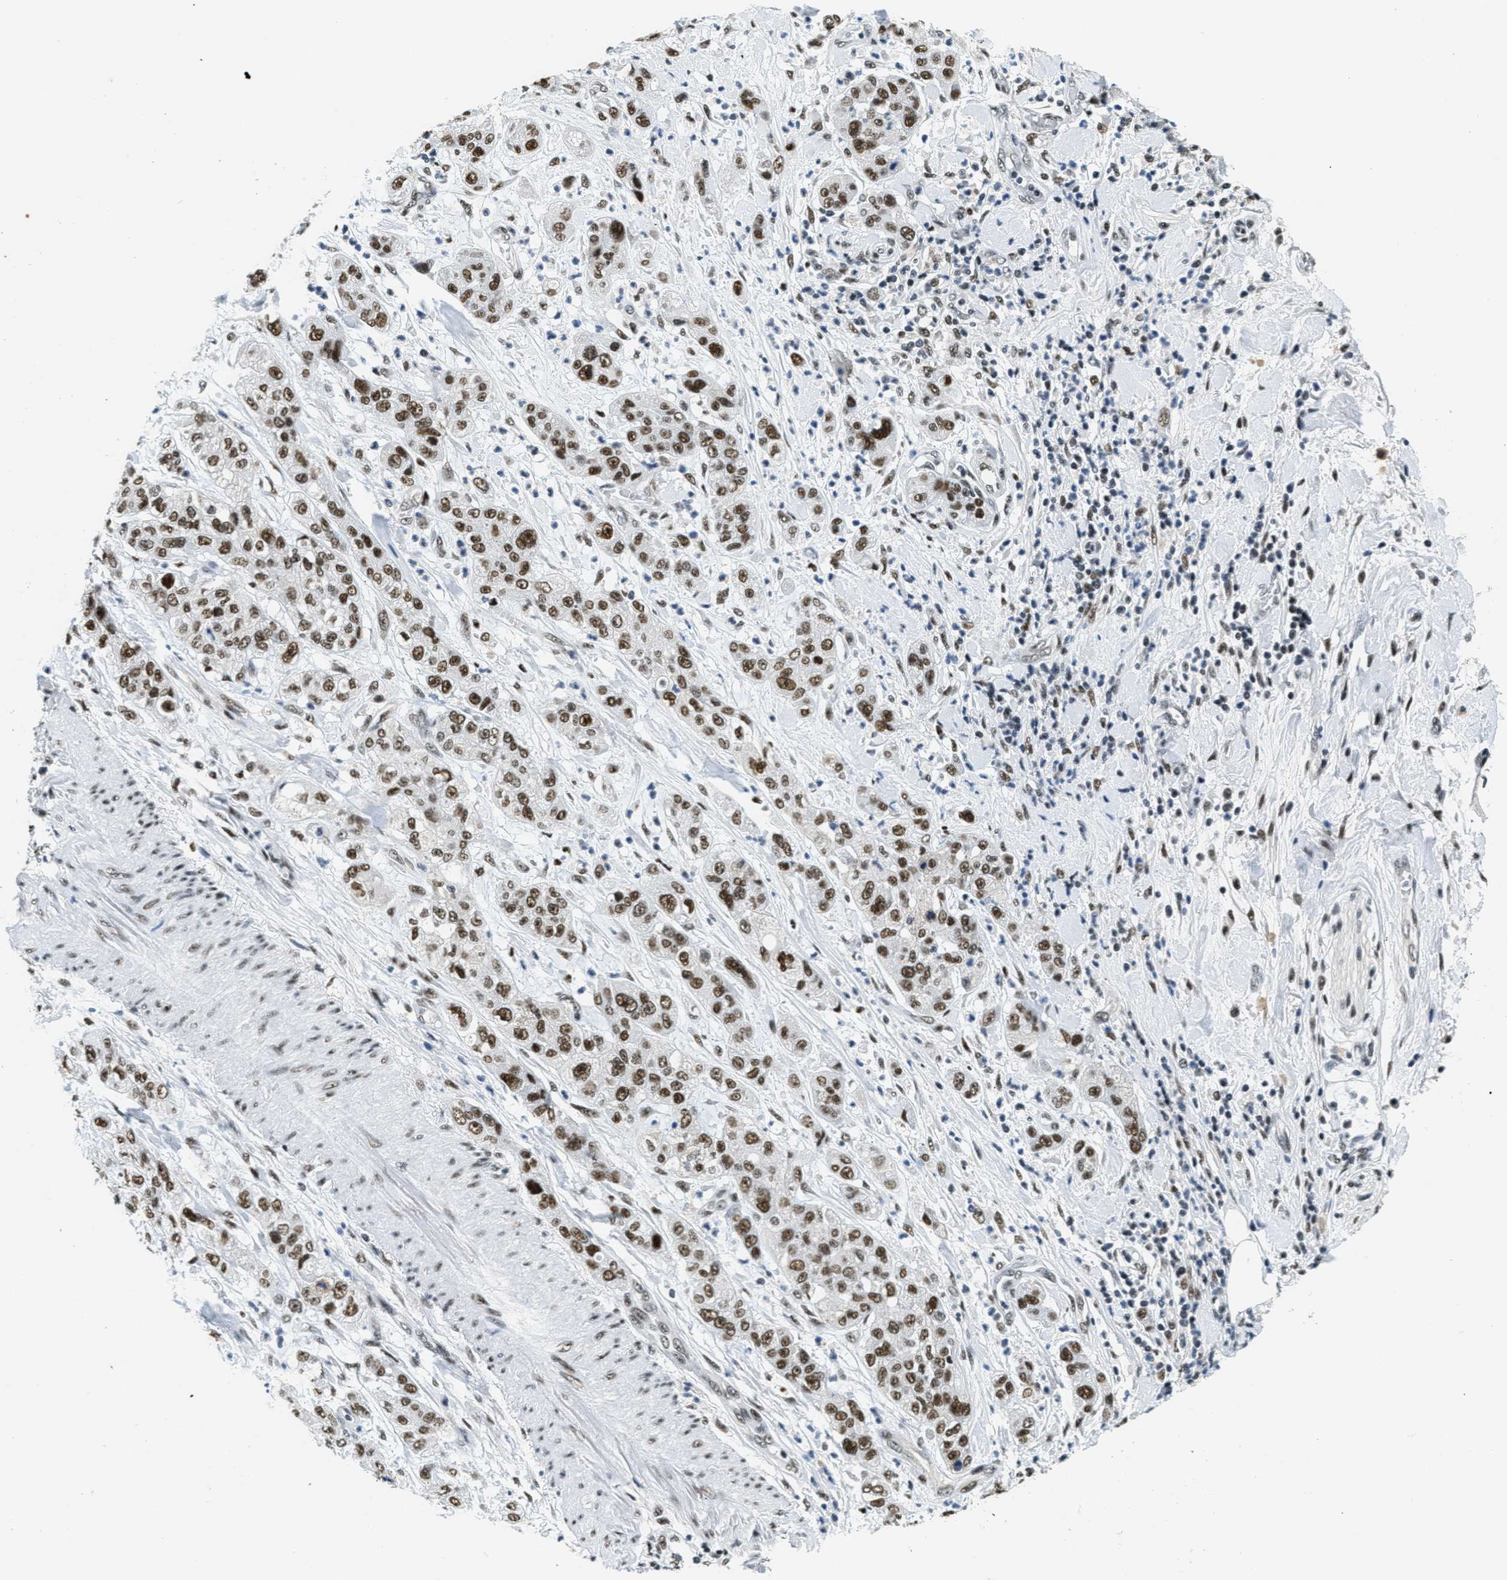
{"staining": {"intensity": "strong", "quantity": ">75%", "location": "nuclear"}, "tissue": "pancreatic cancer", "cell_type": "Tumor cells", "image_type": "cancer", "snomed": [{"axis": "morphology", "description": "Adenocarcinoma, NOS"}, {"axis": "topography", "description": "Pancreas"}], "caption": "A brown stain highlights strong nuclear positivity of a protein in pancreatic cancer tumor cells.", "gene": "SSB", "patient": {"sex": "female", "age": 78}}